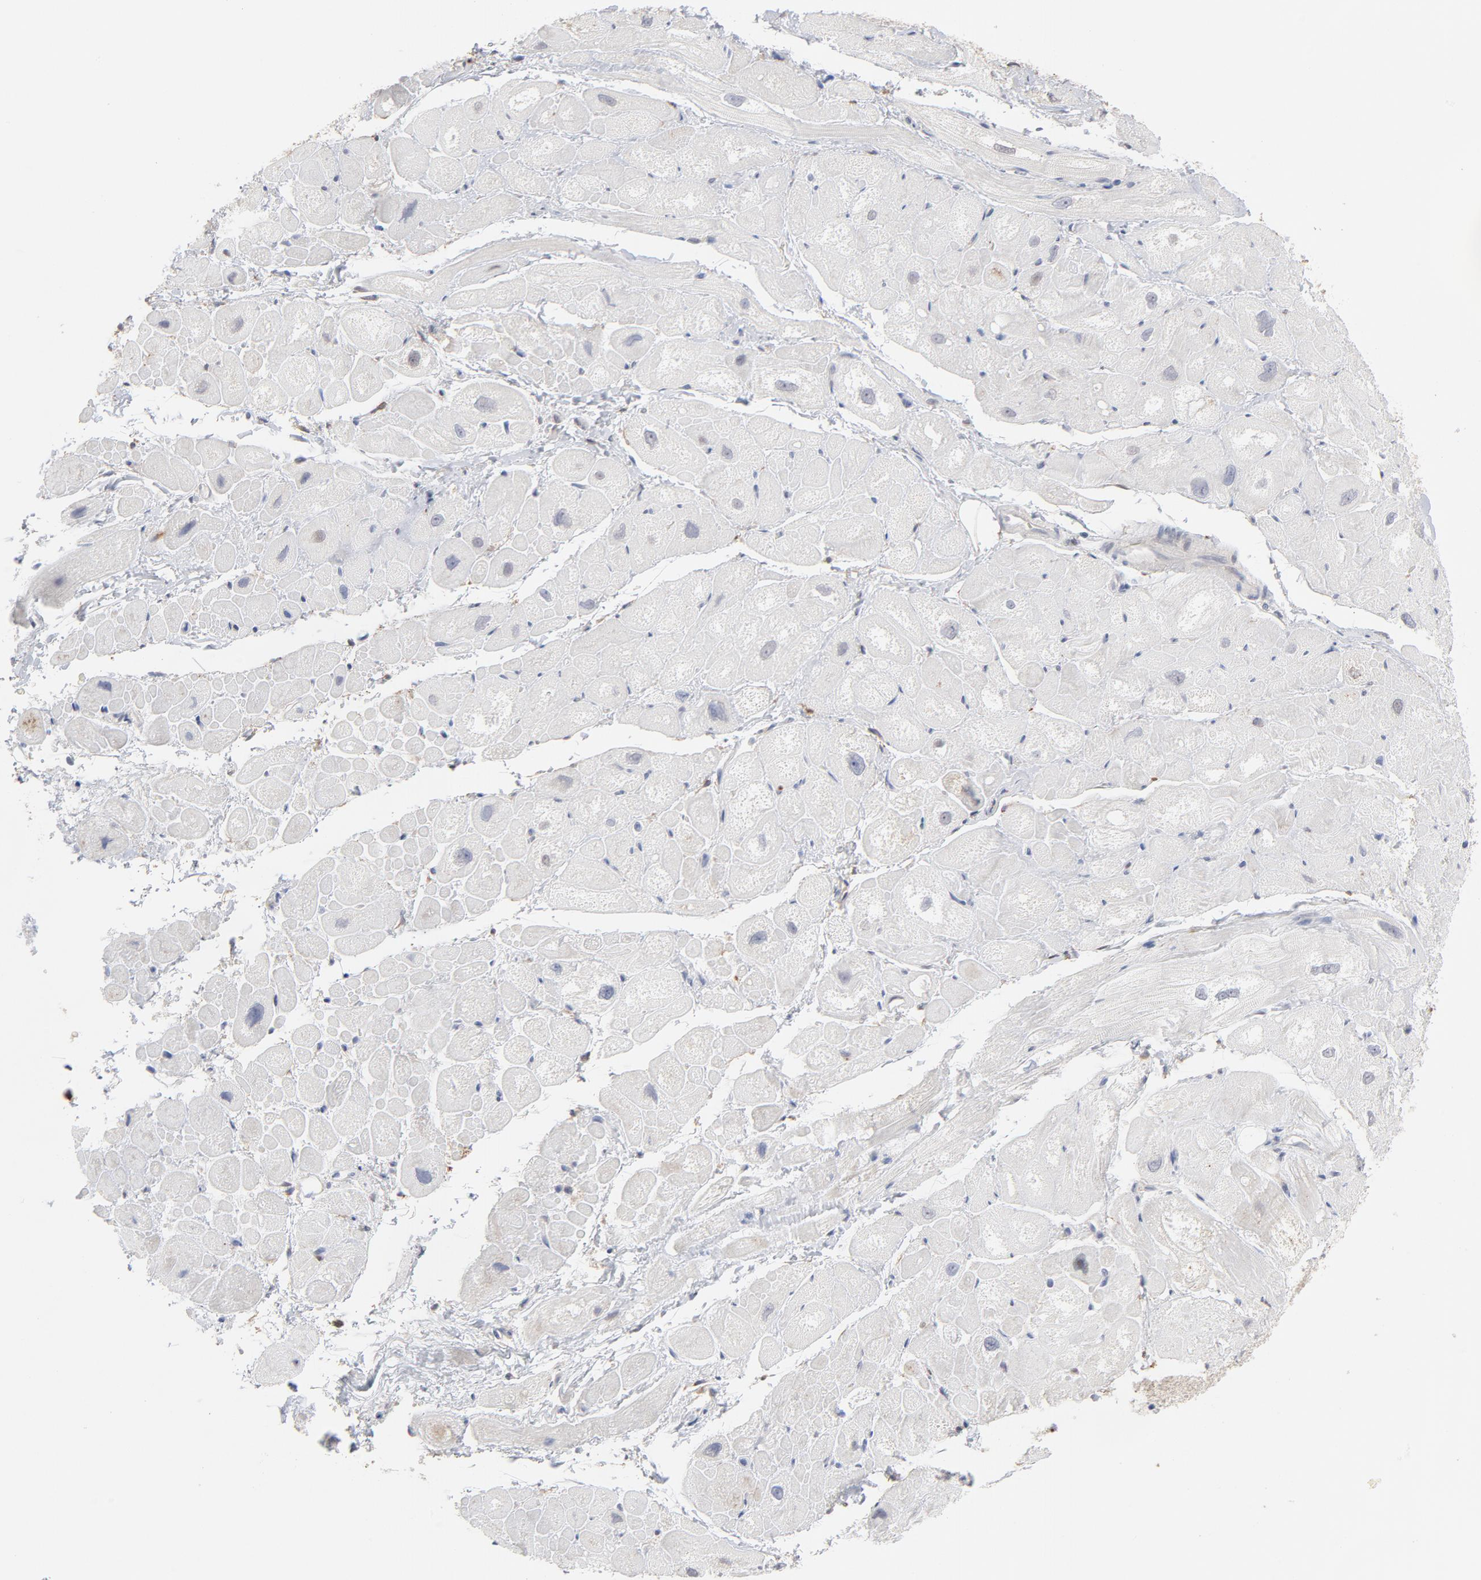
{"staining": {"intensity": "negative", "quantity": "none", "location": "none"}, "tissue": "heart muscle", "cell_type": "Cardiomyocytes", "image_type": "normal", "snomed": [{"axis": "morphology", "description": "Normal tissue, NOS"}, {"axis": "topography", "description": "Heart"}], "caption": "This is a image of immunohistochemistry (IHC) staining of benign heart muscle, which shows no staining in cardiomyocytes.", "gene": "PNMA1", "patient": {"sex": "male", "age": 49}}